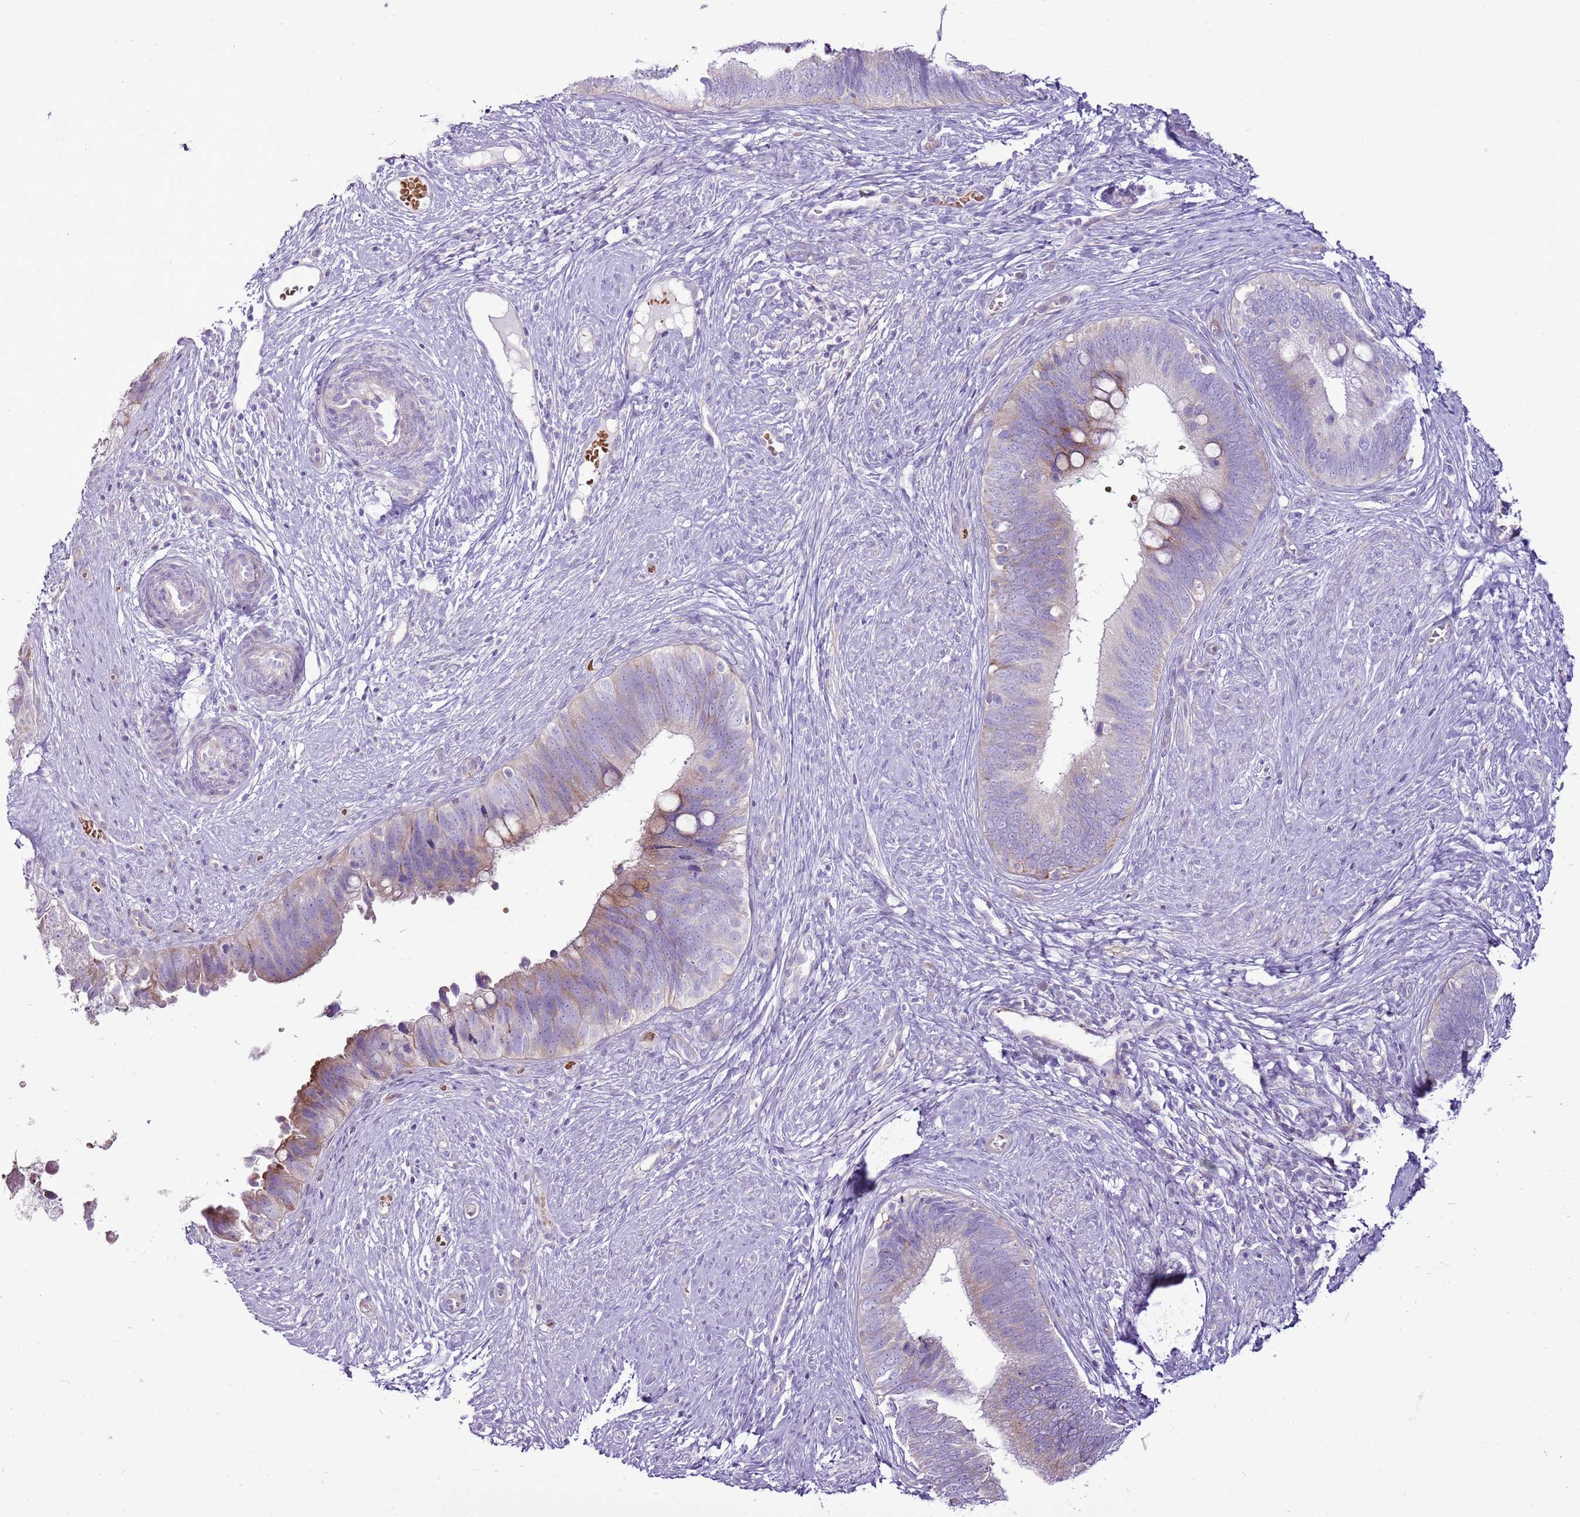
{"staining": {"intensity": "moderate", "quantity": "<25%", "location": "cytoplasmic/membranous"}, "tissue": "cervical cancer", "cell_type": "Tumor cells", "image_type": "cancer", "snomed": [{"axis": "morphology", "description": "Adenocarcinoma, NOS"}, {"axis": "topography", "description": "Cervix"}], "caption": "Immunohistochemical staining of cervical cancer (adenocarcinoma) exhibits low levels of moderate cytoplasmic/membranous protein staining in about <25% of tumor cells. (IHC, brightfield microscopy, high magnification).", "gene": "CHAC2", "patient": {"sex": "female", "age": 42}}